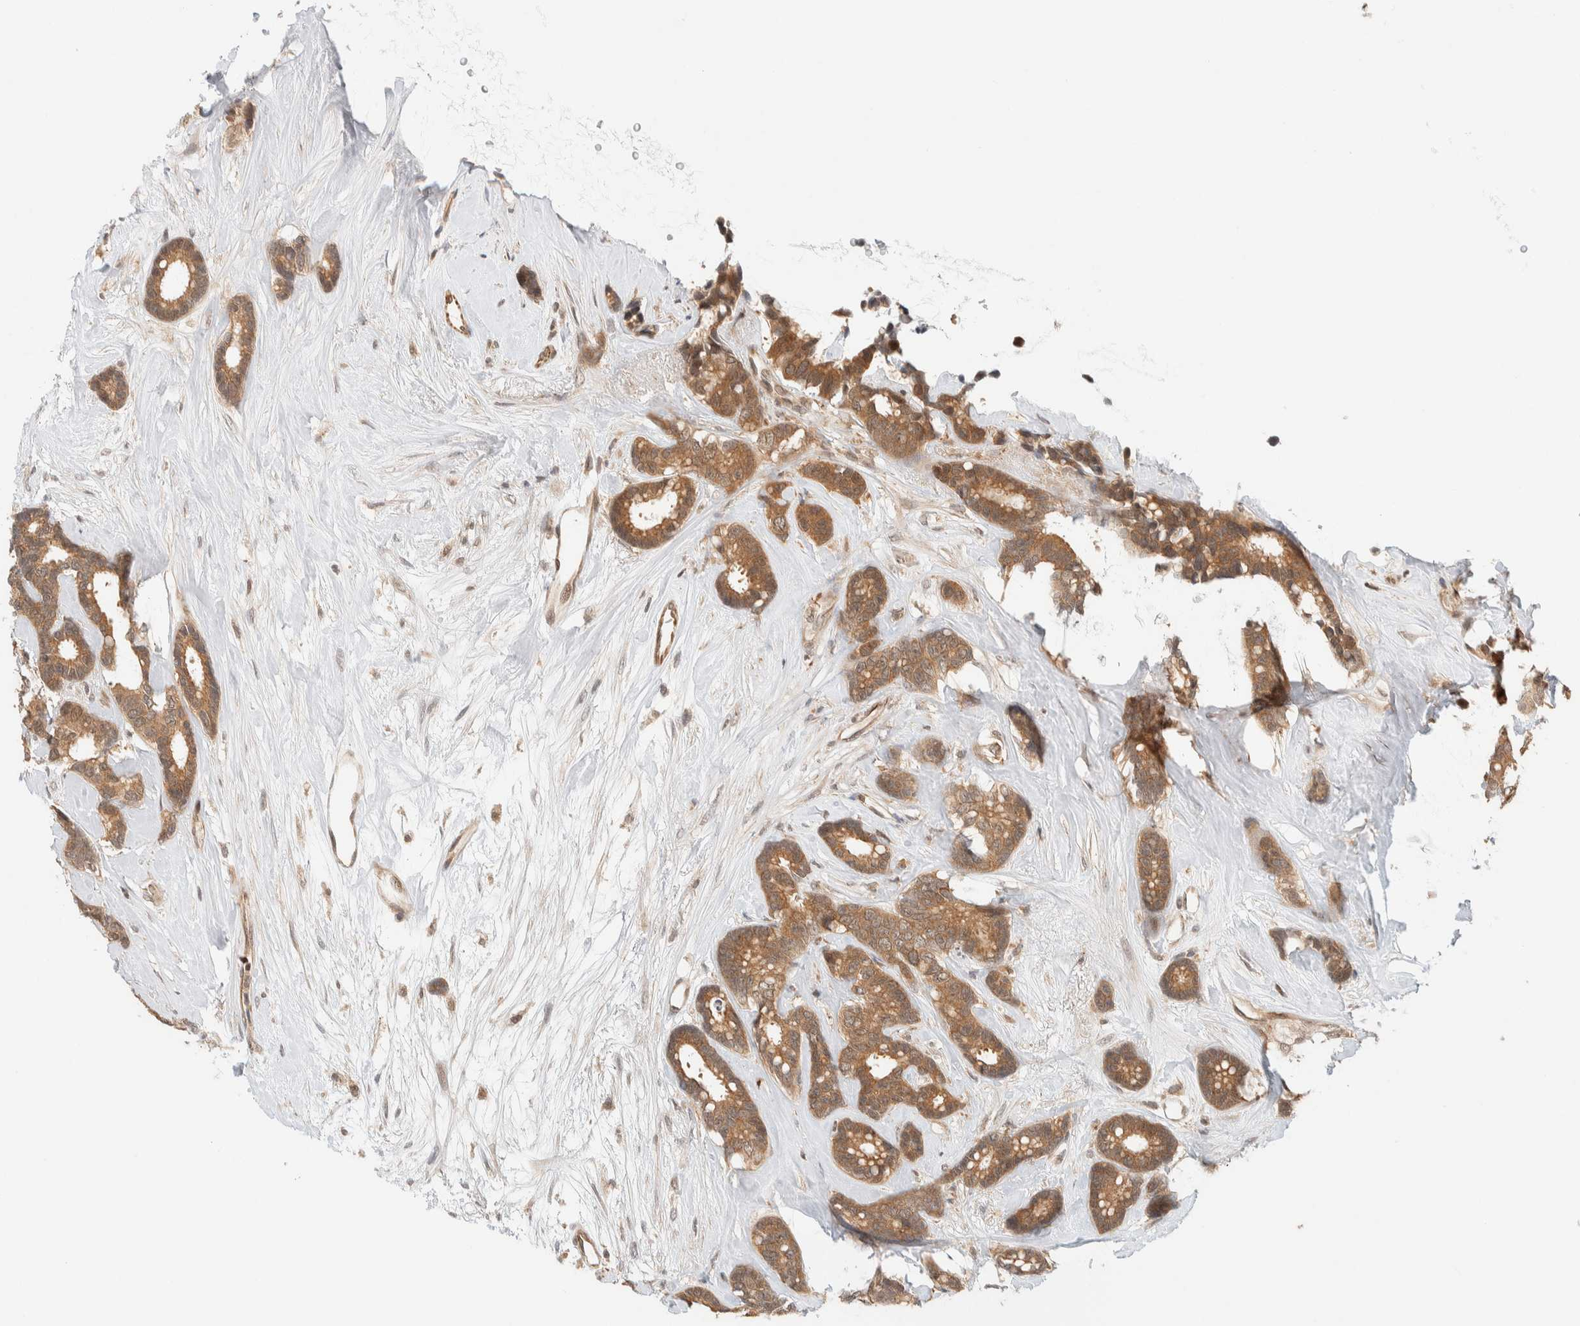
{"staining": {"intensity": "moderate", "quantity": ">75%", "location": "cytoplasmic/membranous"}, "tissue": "breast cancer", "cell_type": "Tumor cells", "image_type": "cancer", "snomed": [{"axis": "morphology", "description": "Duct carcinoma"}, {"axis": "topography", "description": "Breast"}], "caption": "Intraductal carcinoma (breast) stained with a brown dye displays moderate cytoplasmic/membranous positive positivity in about >75% of tumor cells.", "gene": "C8orf76", "patient": {"sex": "female", "age": 87}}